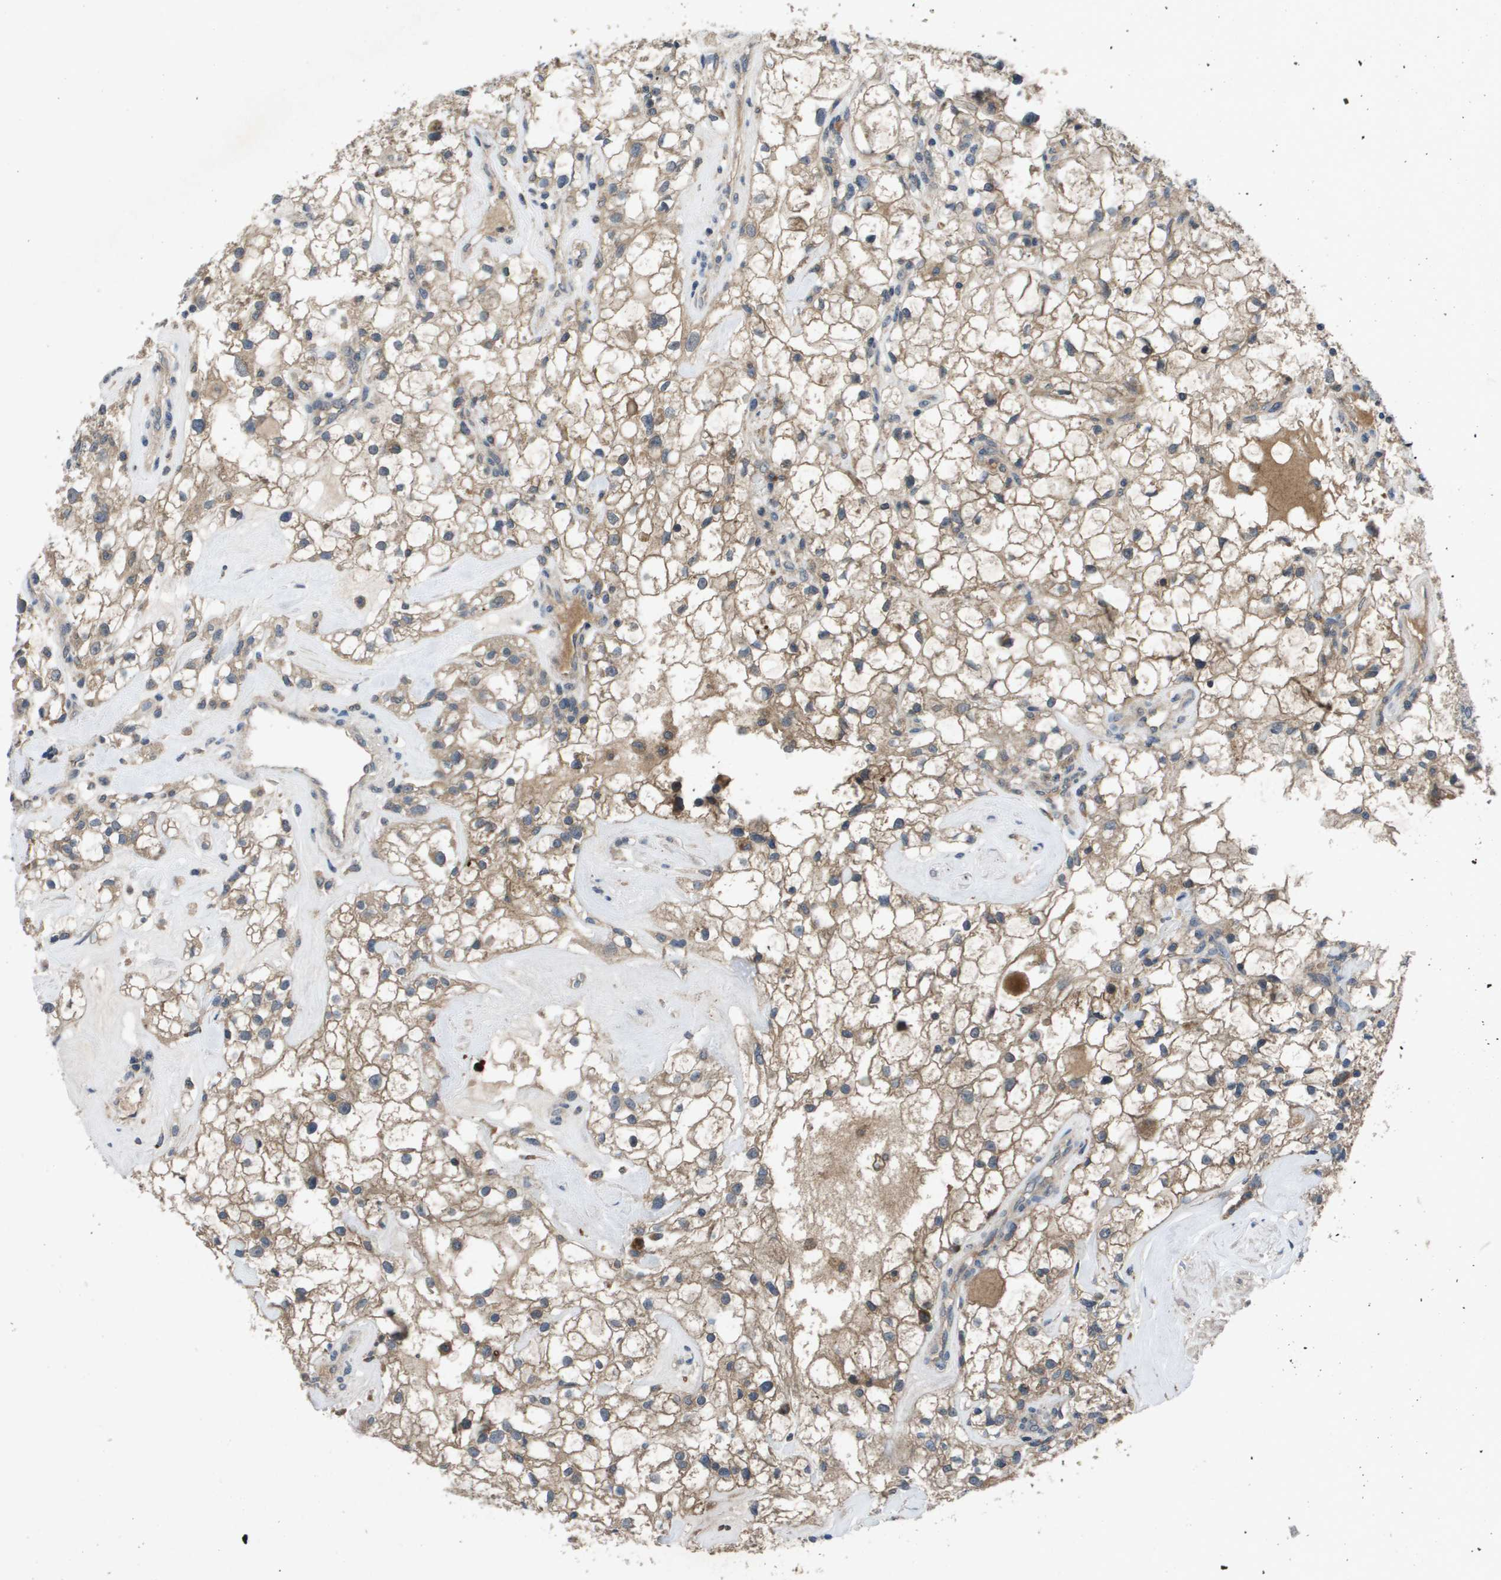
{"staining": {"intensity": "moderate", "quantity": ">75%", "location": "cytoplasmic/membranous"}, "tissue": "renal cancer", "cell_type": "Tumor cells", "image_type": "cancer", "snomed": [{"axis": "morphology", "description": "Adenocarcinoma, NOS"}, {"axis": "topography", "description": "Kidney"}], "caption": "DAB (3,3'-diaminobenzidine) immunohistochemical staining of human adenocarcinoma (renal) reveals moderate cytoplasmic/membranous protein positivity in approximately >75% of tumor cells.", "gene": "PROC", "patient": {"sex": "female", "age": 60}}